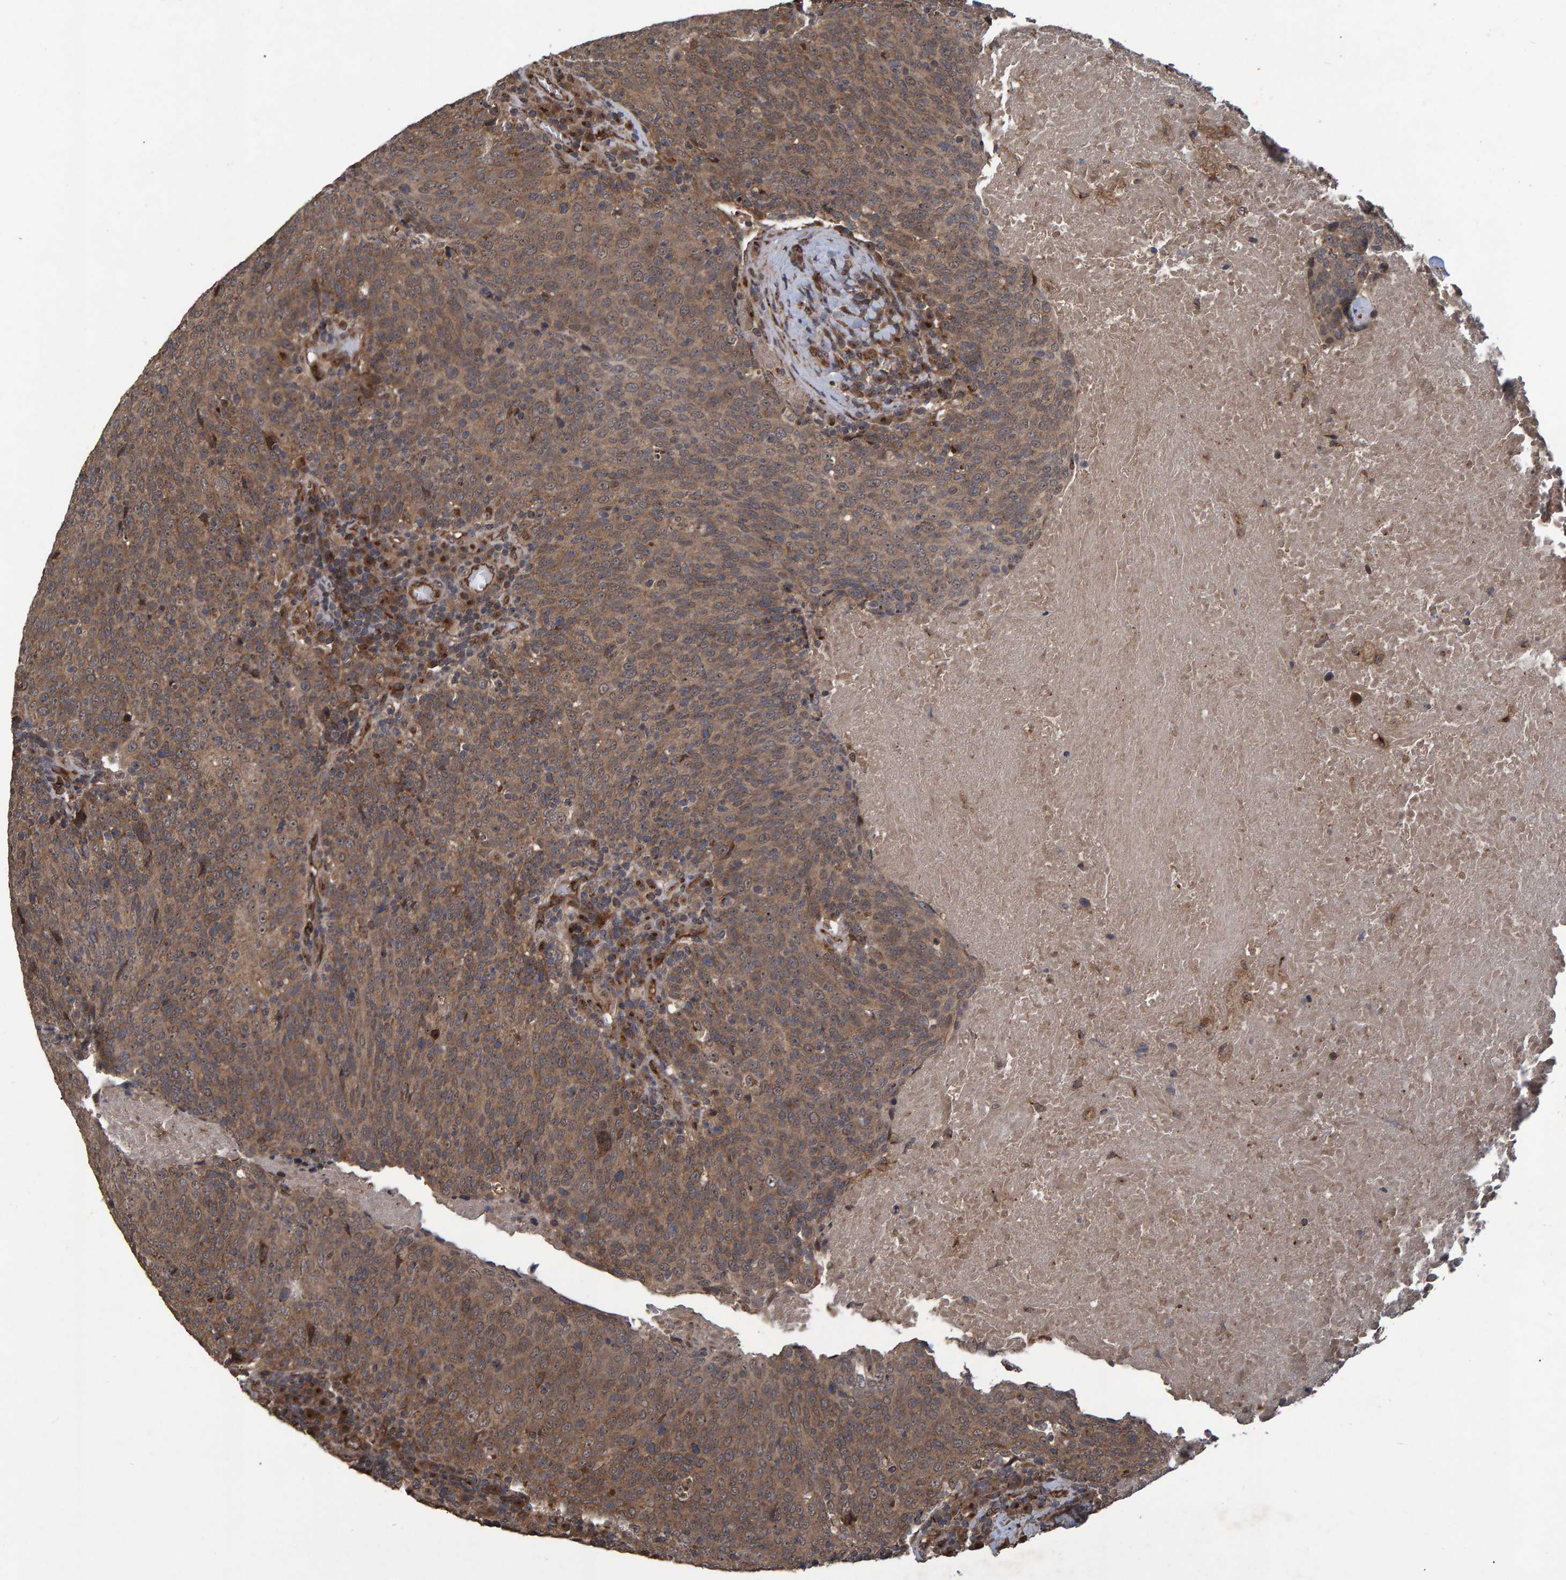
{"staining": {"intensity": "moderate", "quantity": ">75%", "location": "cytoplasmic/membranous,nuclear"}, "tissue": "head and neck cancer", "cell_type": "Tumor cells", "image_type": "cancer", "snomed": [{"axis": "morphology", "description": "Squamous cell carcinoma, NOS"}, {"axis": "morphology", "description": "Squamous cell carcinoma, metastatic, NOS"}, {"axis": "topography", "description": "Lymph node"}, {"axis": "topography", "description": "Head-Neck"}], "caption": "Tumor cells reveal medium levels of moderate cytoplasmic/membranous and nuclear staining in about >75% of cells in head and neck squamous cell carcinoma. (Brightfield microscopy of DAB IHC at high magnification).", "gene": "TRIM68", "patient": {"sex": "male", "age": 62}}